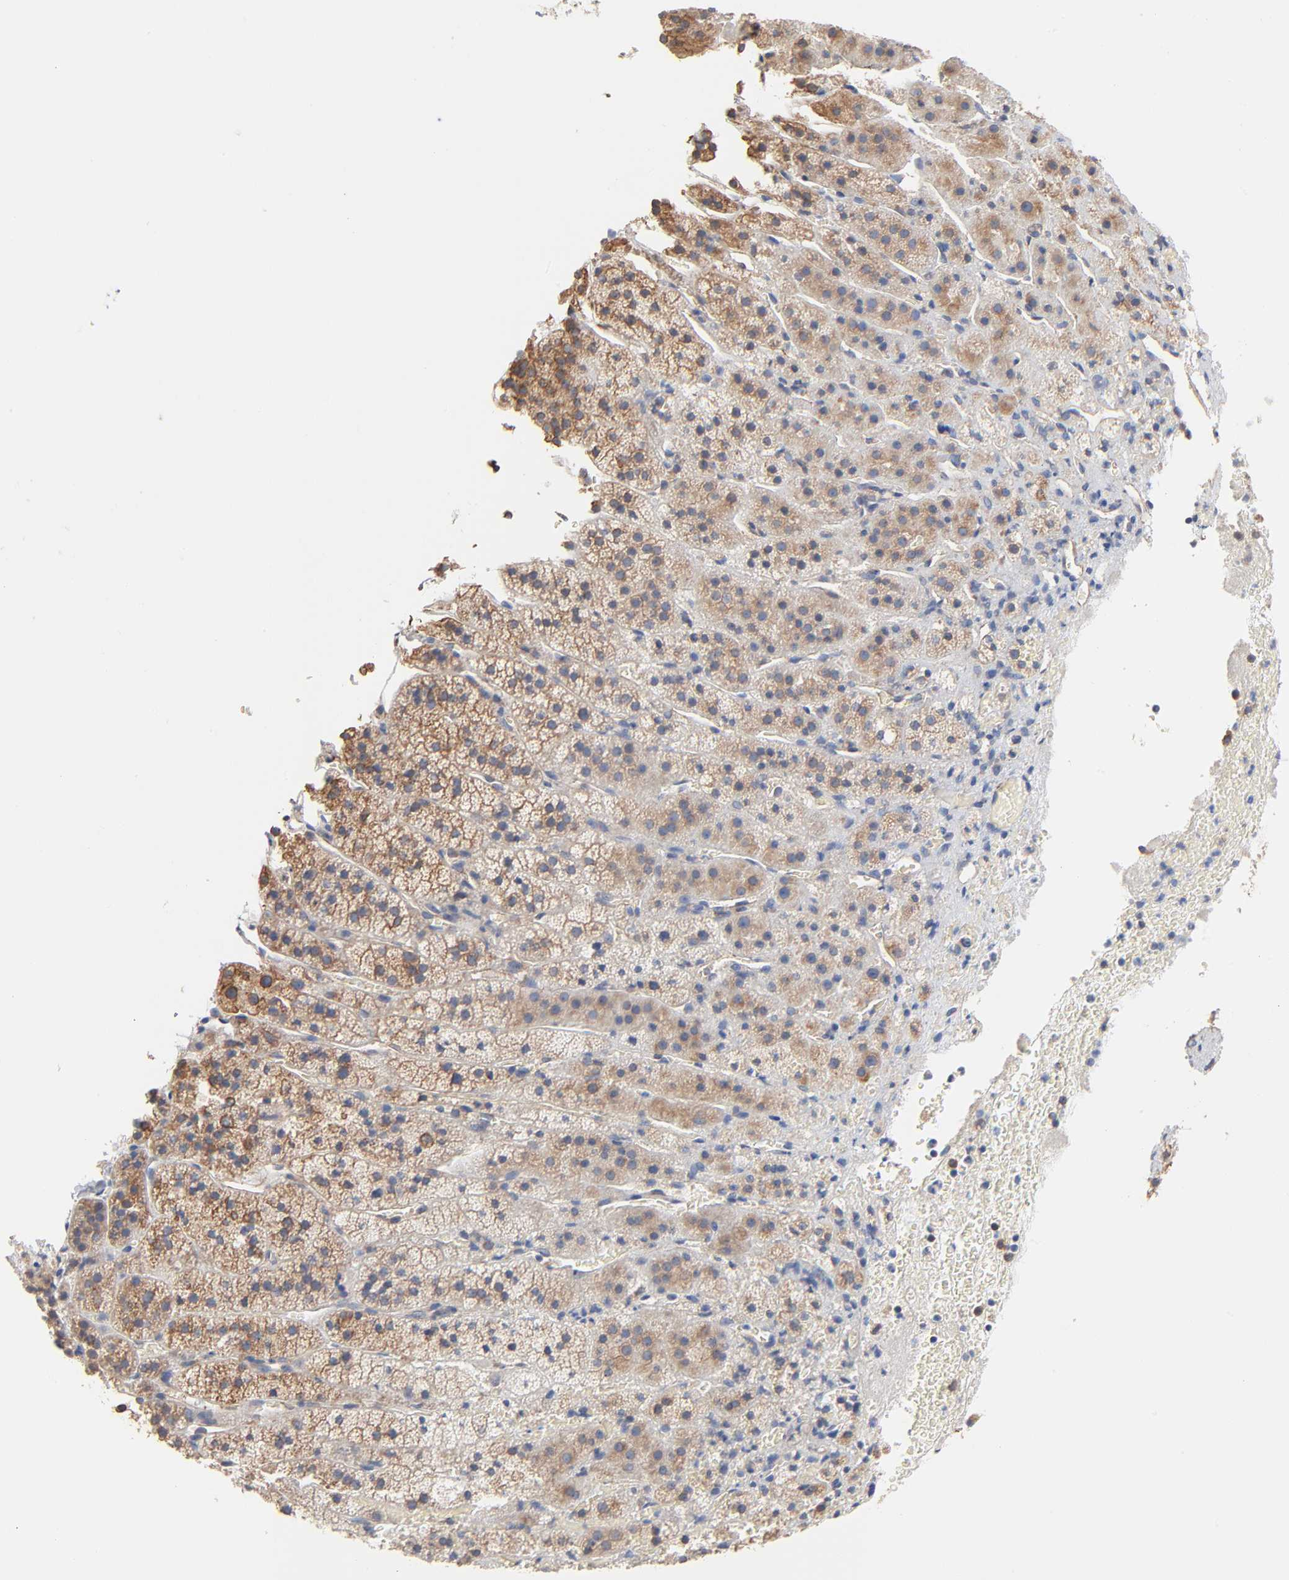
{"staining": {"intensity": "moderate", "quantity": "25%-75%", "location": "cytoplasmic/membranous"}, "tissue": "adrenal gland", "cell_type": "Glandular cells", "image_type": "normal", "snomed": [{"axis": "morphology", "description": "Normal tissue, NOS"}, {"axis": "topography", "description": "Adrenal gland"}], "caption": "Brown immunohistochemical staining in normal adrenal gland reveals moderate cytoplasmic/membranous expression in about 25%-75% of glandular cells.", "gene": "ABCD4", "patient": {"sex": "female", "age": 44}}